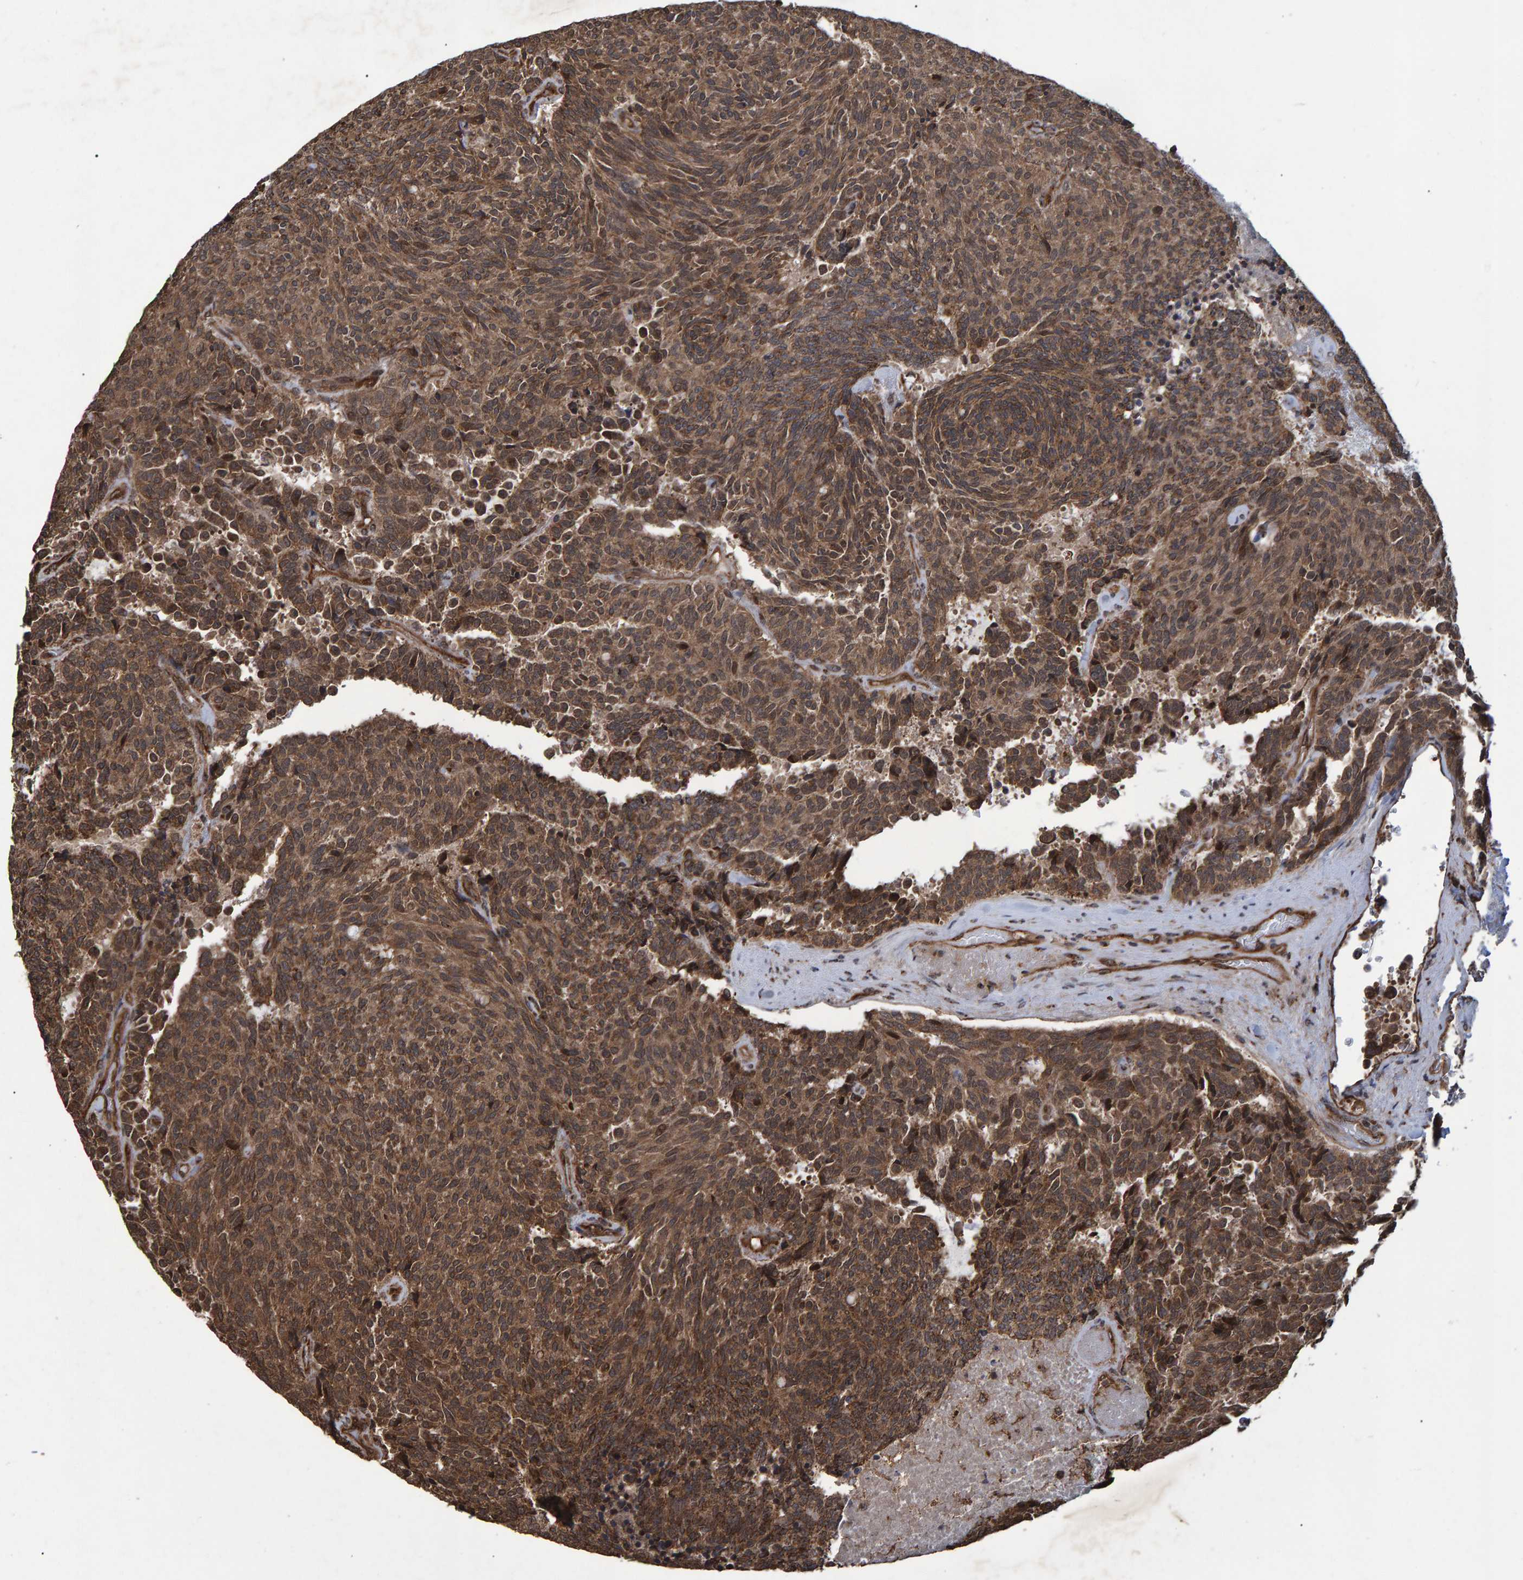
{"staining": {"intensity": "moderate", "quantity": ">75%", "location": "cytoplasmic/membranous,nuclear"}, "tissue": "carcinoid", "cell_type": "Tumor cells", "image_type": "cancer", "snomed": [{"axis": "morphology", "description": "Carcinoid, malignant, NOS"}, {"axis": "topography", "description": "Pancreas"}], "caption": "Immunohistochemical staining of malignant carcinoid displays medium levels of moderate cytoplasmic/membranous and nuclear positivity in about >75% of tumor cells.", "gene": "TRIM68", "patient": {"sex": "female", "age": 54}}